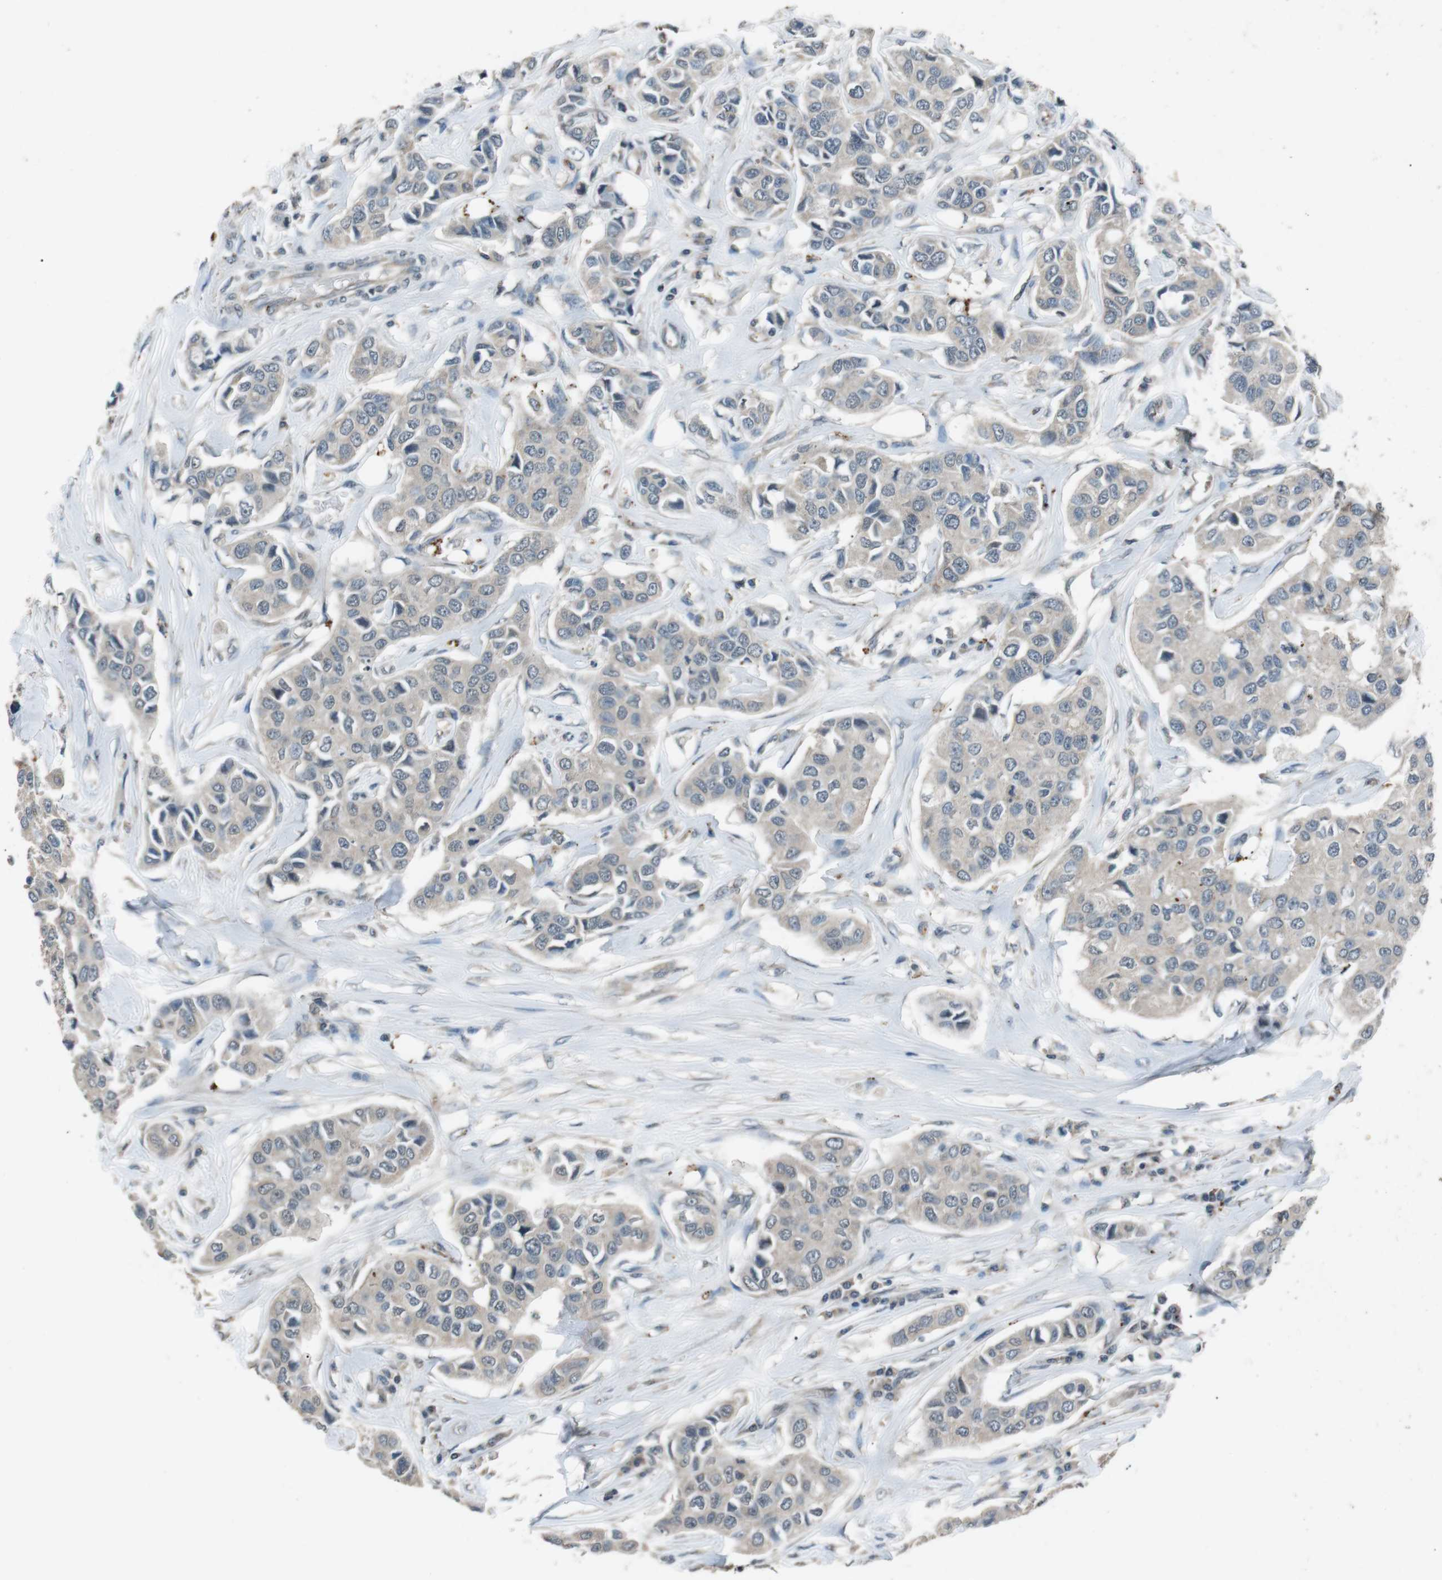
{"staining": {"intensity": "negative", "quantity": "none", "location": "none"}, "tissue": "breast cancer", "cell_type": "Tumor cells", "image_type": "cancer", "snomed": [{"axis": "morphology", "description": "Duct carcinoma"}, {"axis": "topography", "description": "Breast"}], "caption": "Immunohistochemistry histopathology image of neoplastic tissue: human breast cancer stained with DAB (3,3'-diaminobenzidine) exhibits no significant protein positivity in tumor cells.", "gene": "NEK7", "patient": {"sex": "female", "age": 80}}